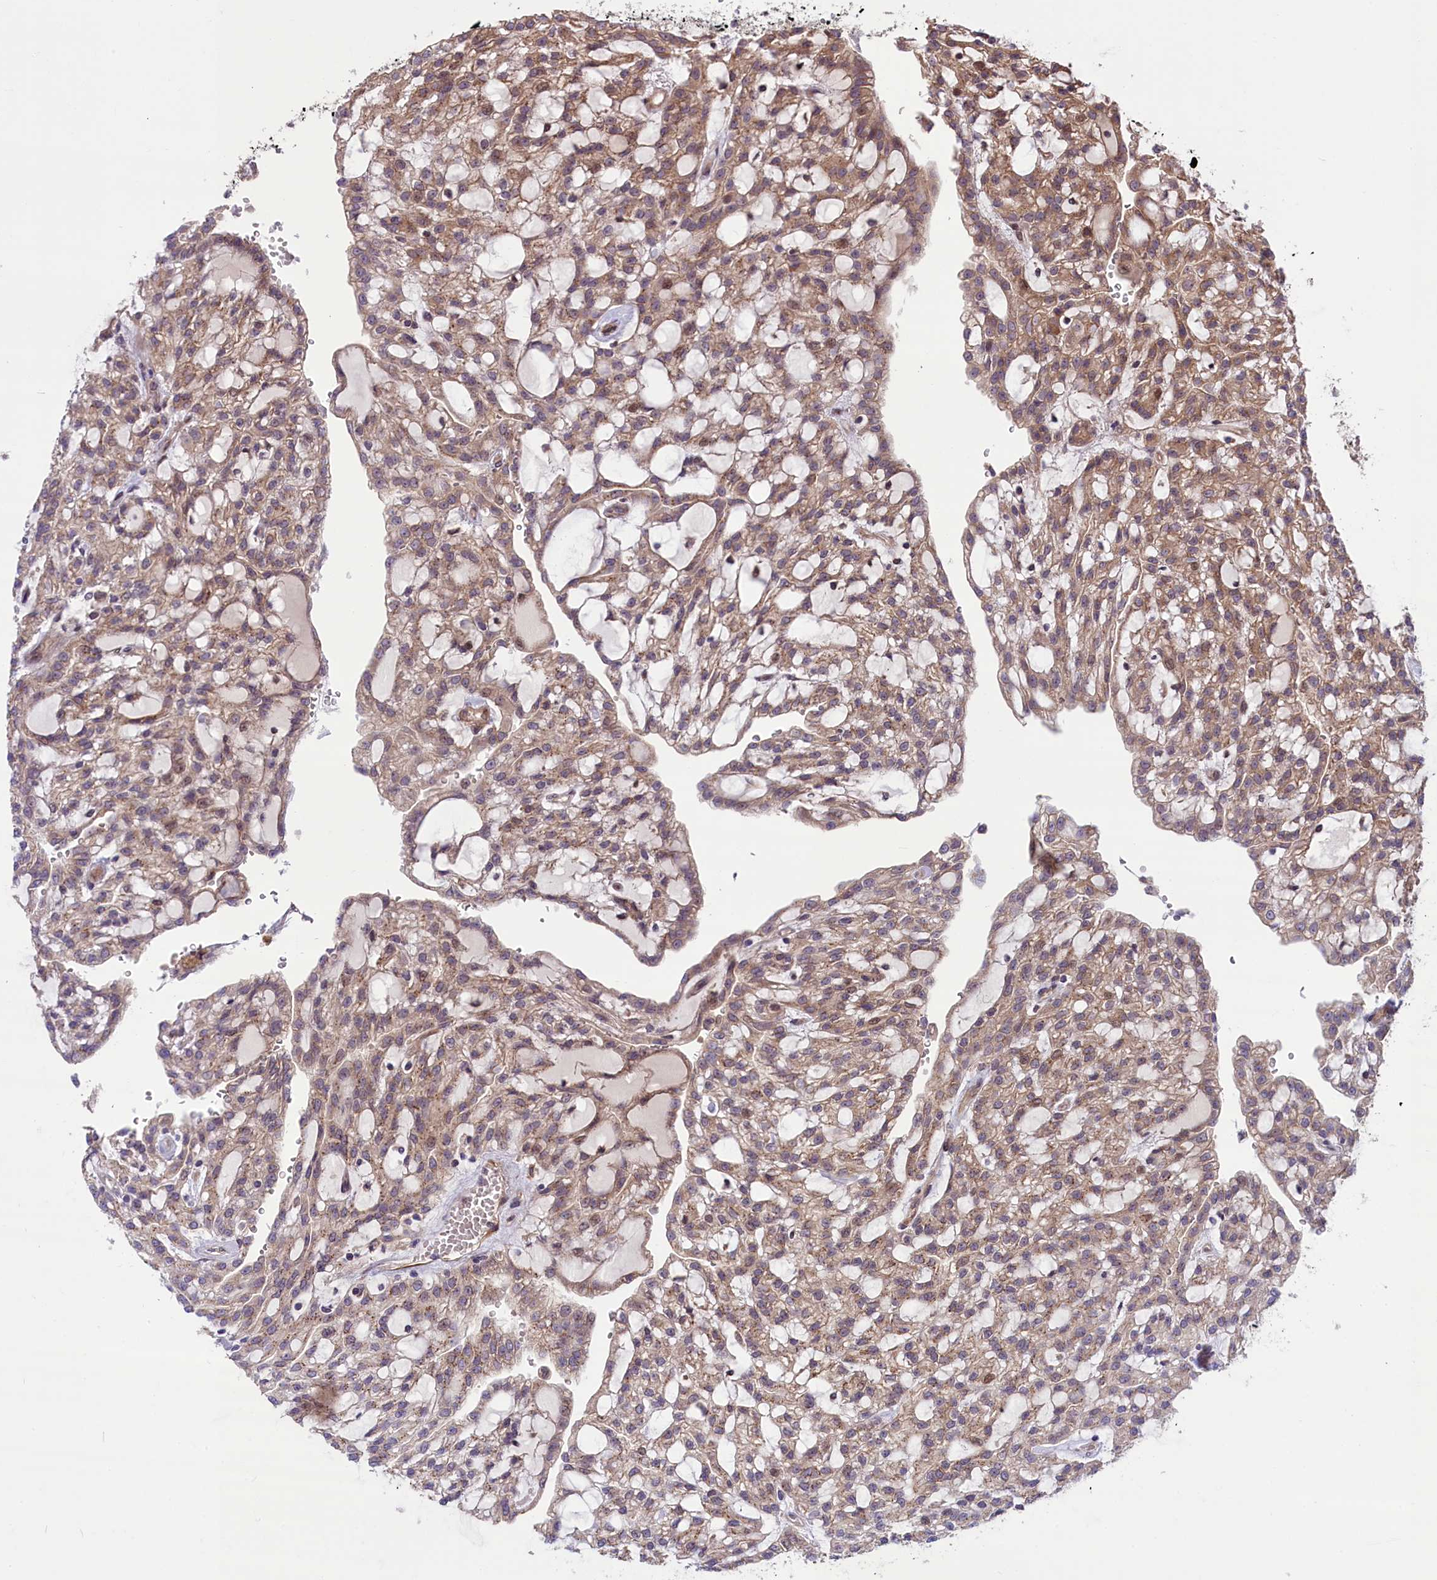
{"staining": {"intensity": "moderate", "quantity": ">75%", "location": "cytoplasmic/membranous,nuclear"}, "tissue": "renal cancer", "cell_type": "Tumor cells", "image_type": "cancer", "snomed": [{"axis": "morphology", "description": "Adenocarcinoma, NOS"}, {"axis": "topography", "description": "Kidney"}], "caption": "Immunohistochemical staining of renal cancer (adenocarcinoma) displays medium levels of moderate cytoplasmic/membranous and nuclear expression in about >75% of tumor cells.", "gene": "HDAC5", "patient": {"sex": "male", "age": 63}}